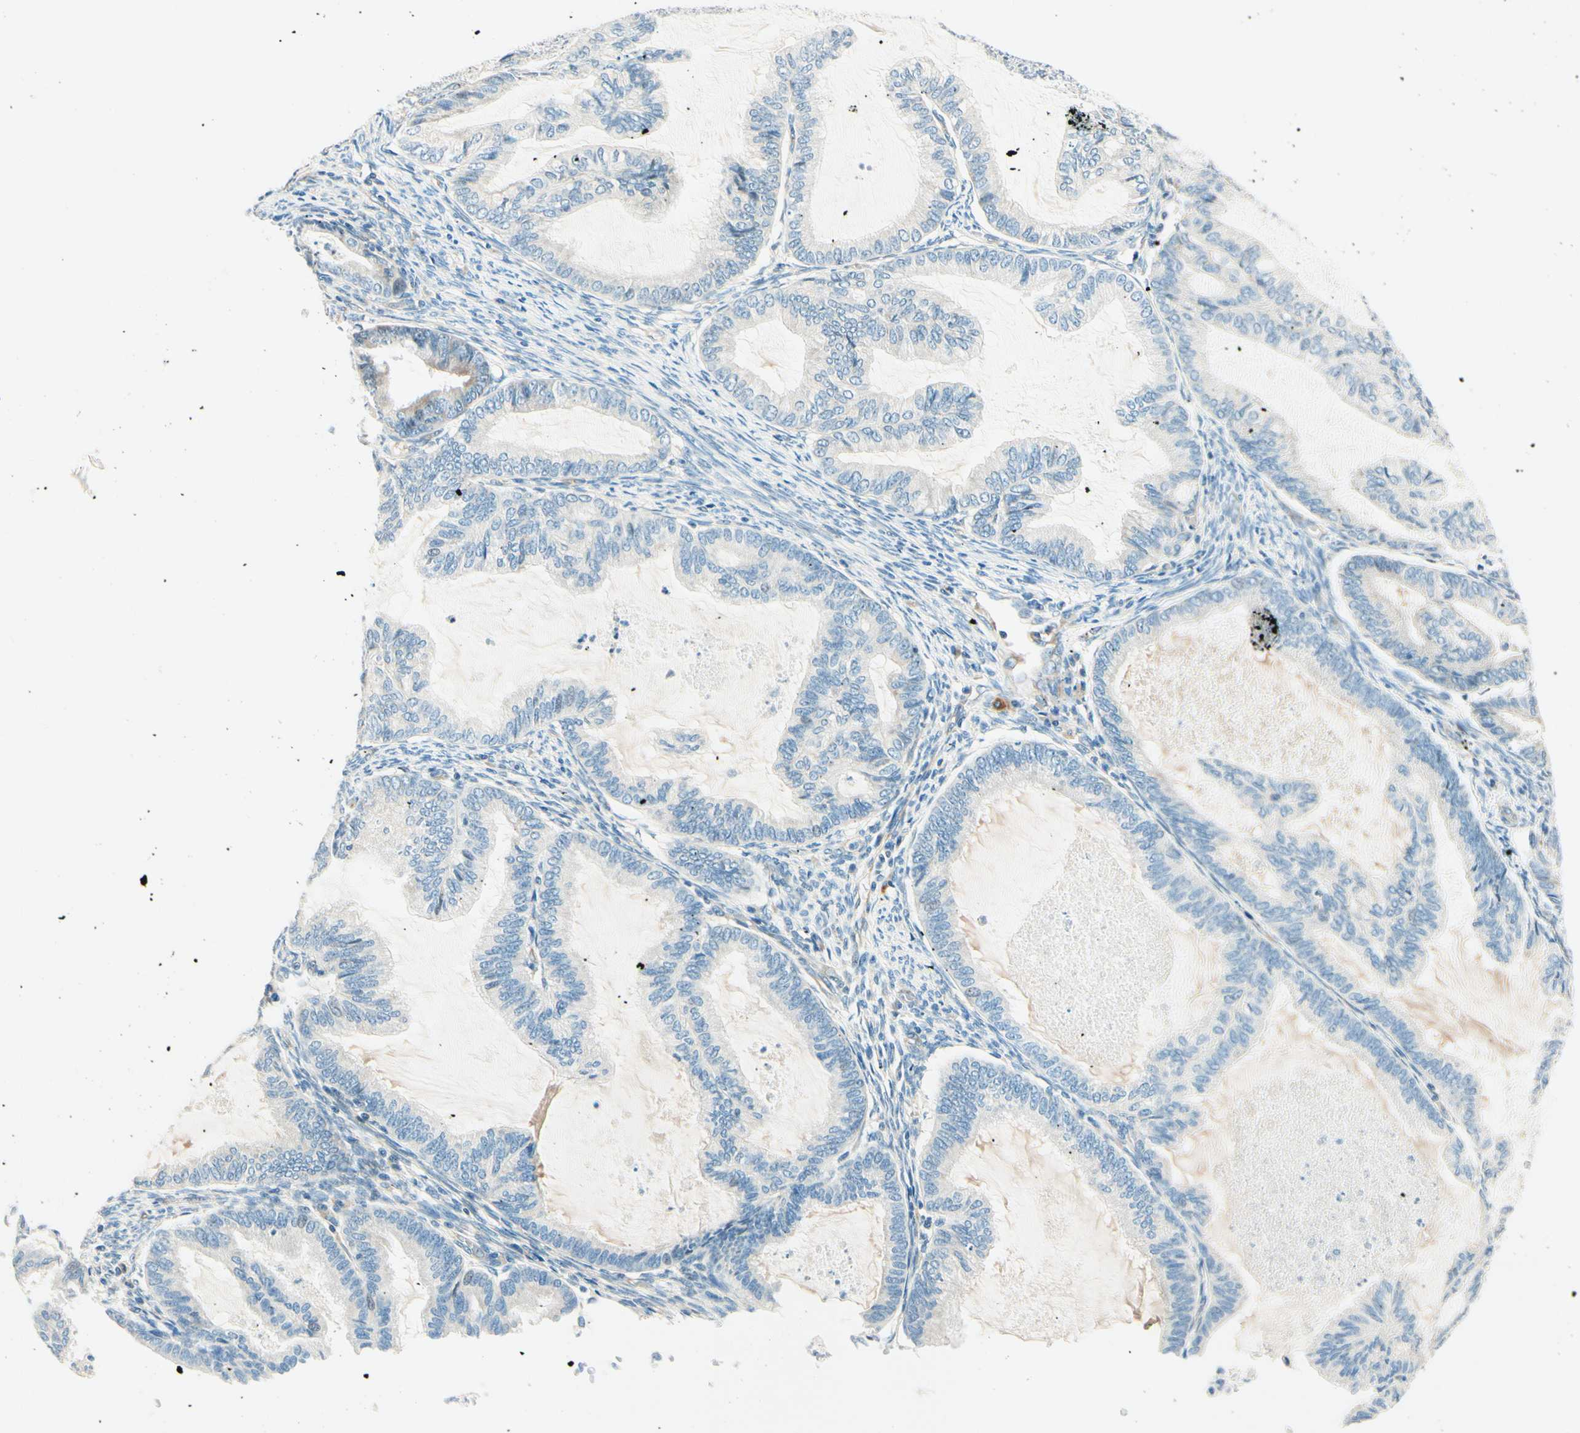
{"staining": {"intensity": "negative", "quantity": "none", "location": "none"}, "tissue": "cervical cancer", "cell_type": "Tumor cells", "image_type": "cancer", "snomed": [{"axis": "morphology", "description": "Normal tissue, NOS"}, {"axis": "morphology", "description": "Adenocarcinoma, NOS"}, {"axis": "topography", "description": "Cervix"}, {"axis": "topography", "description": "Endometrium"}], "caption": "The histopathology image reveals no significant positivity in tumor cells of cervical adenocarcinoma. The staining is performed using DAB brown chromogen with nuclei counter-stained in using hematoxylin.", "gene": "TAOK2", "patient": {"sex": "female", "age": 86}}